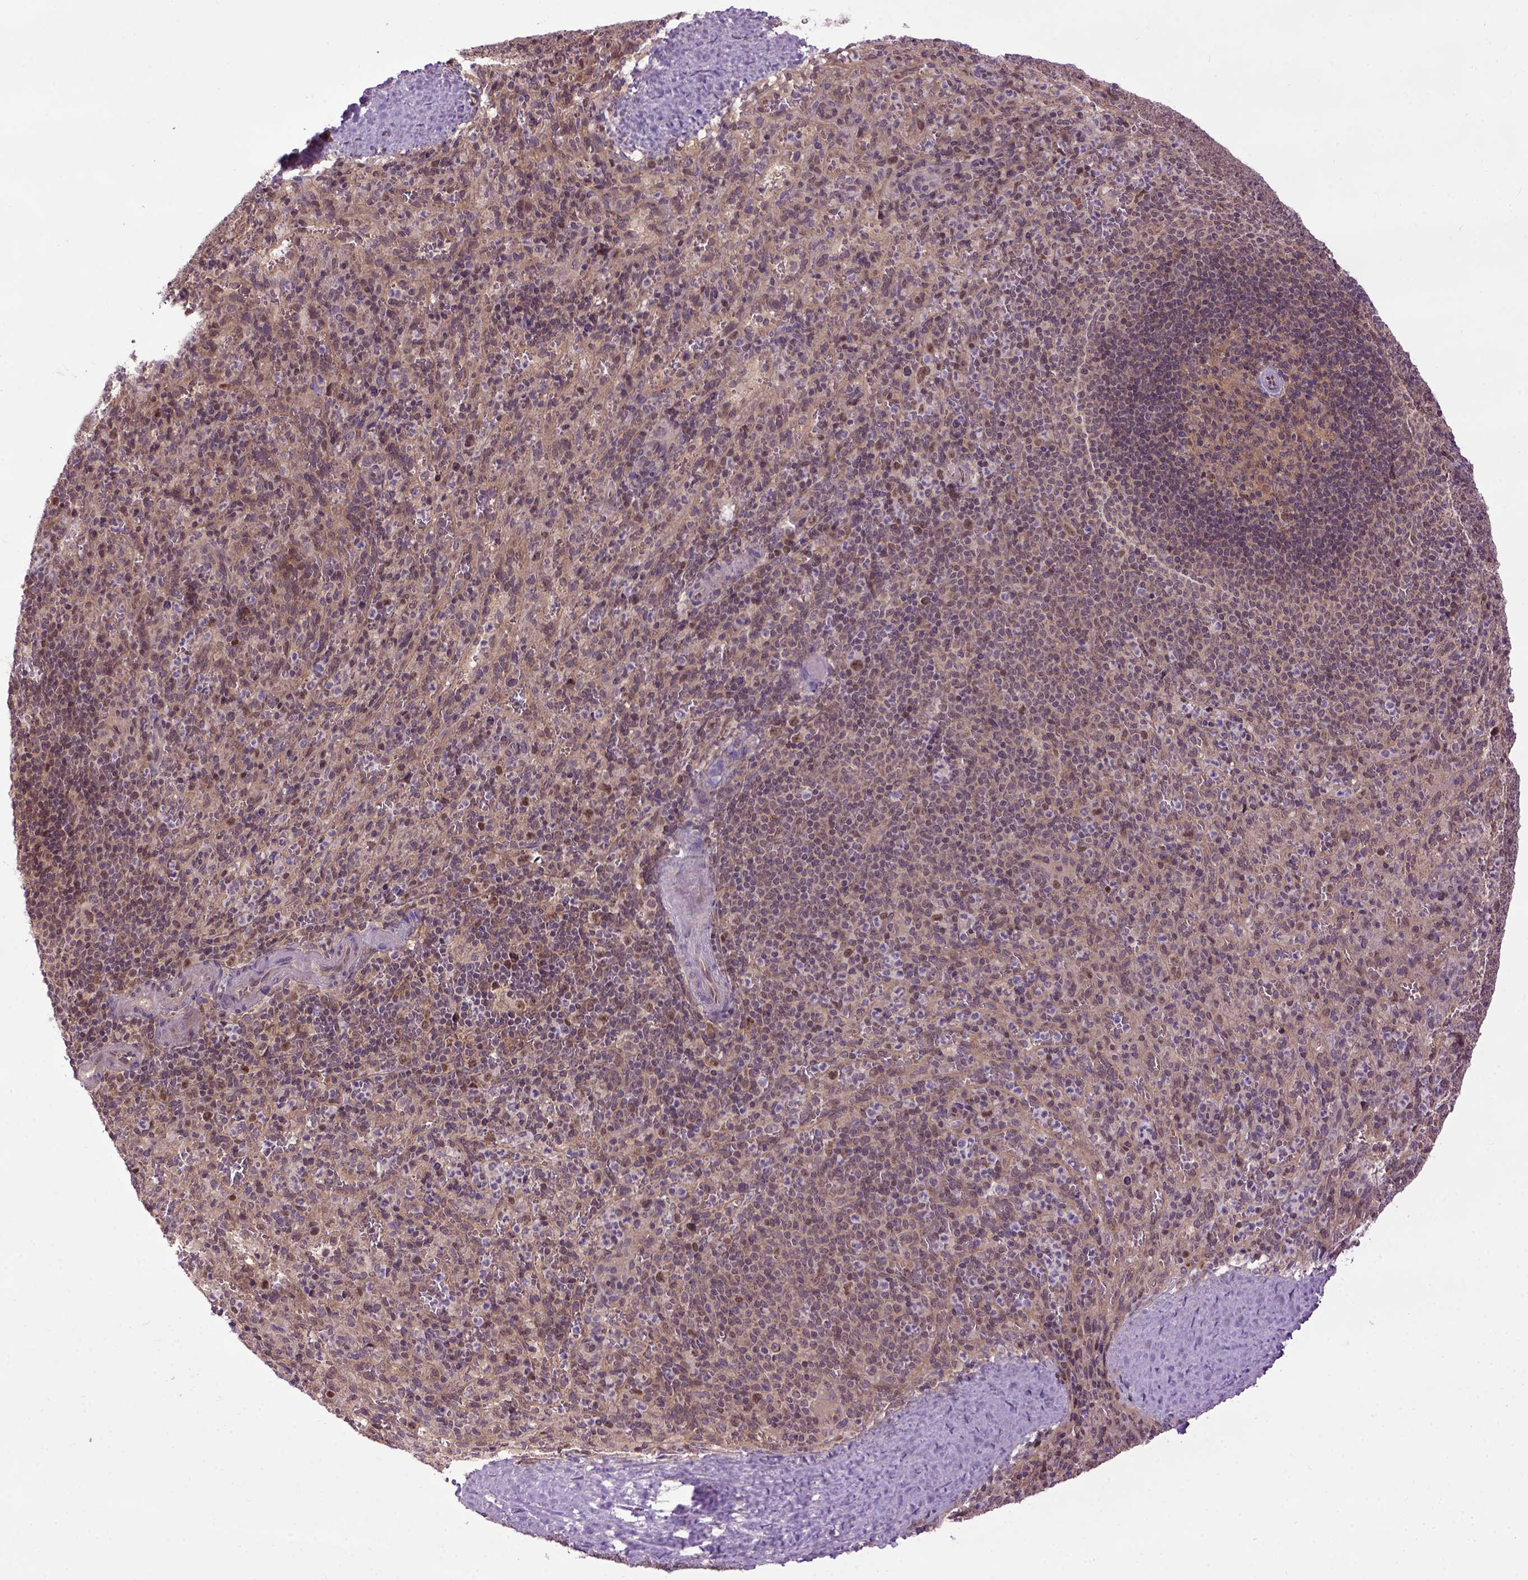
{"staining": {"intensity": "moderate", "quantity": "<25%", "location": "nuclear"}, "tissue": "spleen", "cell_type": "Cells in red pulp", "image_type": "normal", "snomed": [{"axis": "morphology", "description": "Normal tissue, NOS"}, {"axis": "topography", "description": "Spleen"}], "caption": "Immunohistochemistry of benign spleen demonstrates low levels of moderate nuclear expression in approximately <25% of cells in red pulp. The staining was performed using DAB to visualize the protein expression in brown, while the nuclei were stained in blue with hematoxylin (Magnification: 20x).", "gene": "WDR48", "patient": {"sex": "male", "age": 57}}